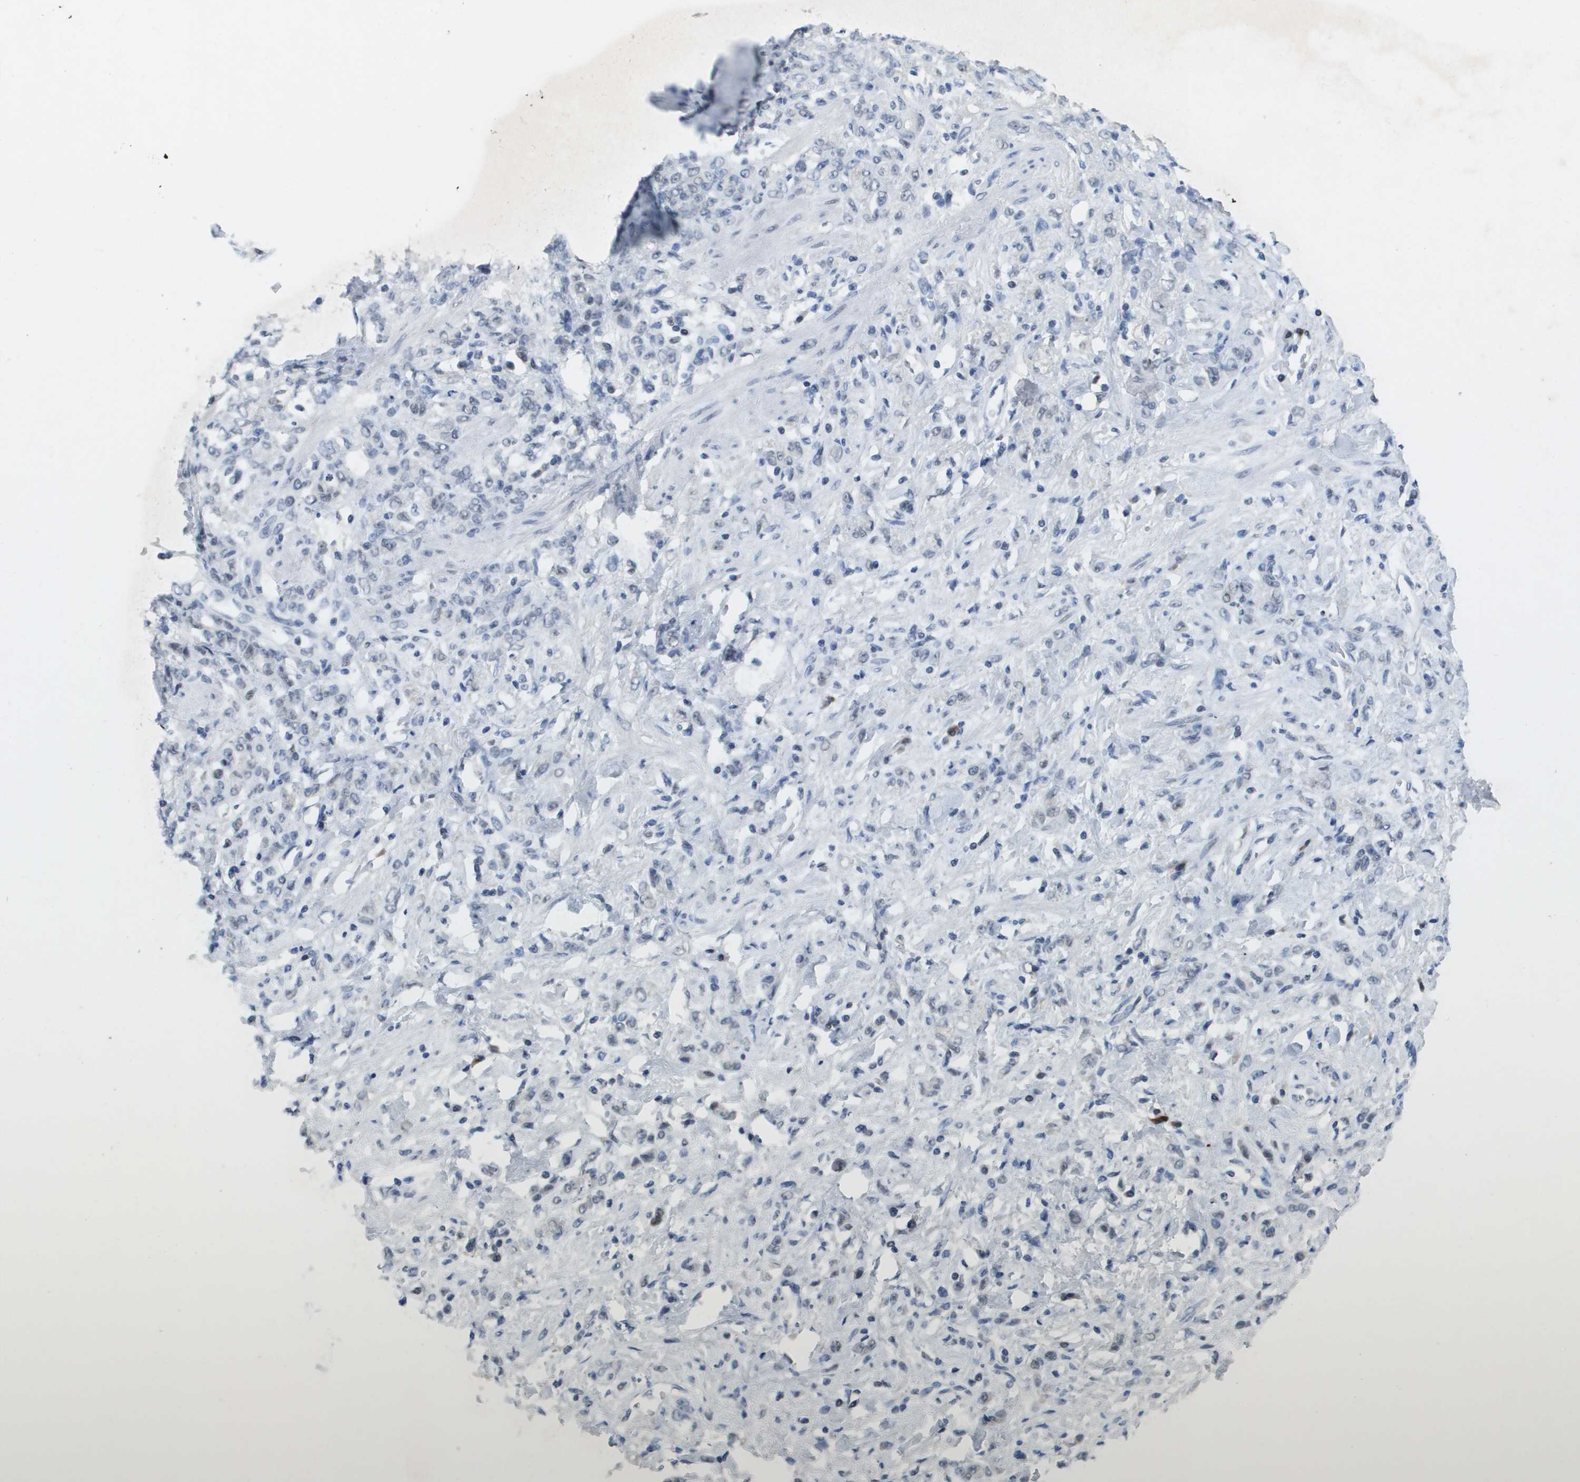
{"staining": {"intensity": "negative", "quantity": "none", "location": "none"}, "tissue": "stomach cancer", "cell_type": "Tumor cells", "image_type": "cancer", "snomed": [{"axis": "morphology", "description": "Normal tissue, NOS"}, {"axis": "morphology", "description": "Adenocarcinoma, NOS"}, {"axis": "topography", "description": "Stomach"}], "caption": "Image shows no protein expression in tumor cells of adenocarcinoma (stomach) tissue. (DAB (3,3'-diaminobenzidine) immunohistochemistry (IHC) with hematoxylin counter stain).", "gene": "TP53RK", "patient": {"sex": "male", "age": 82}}